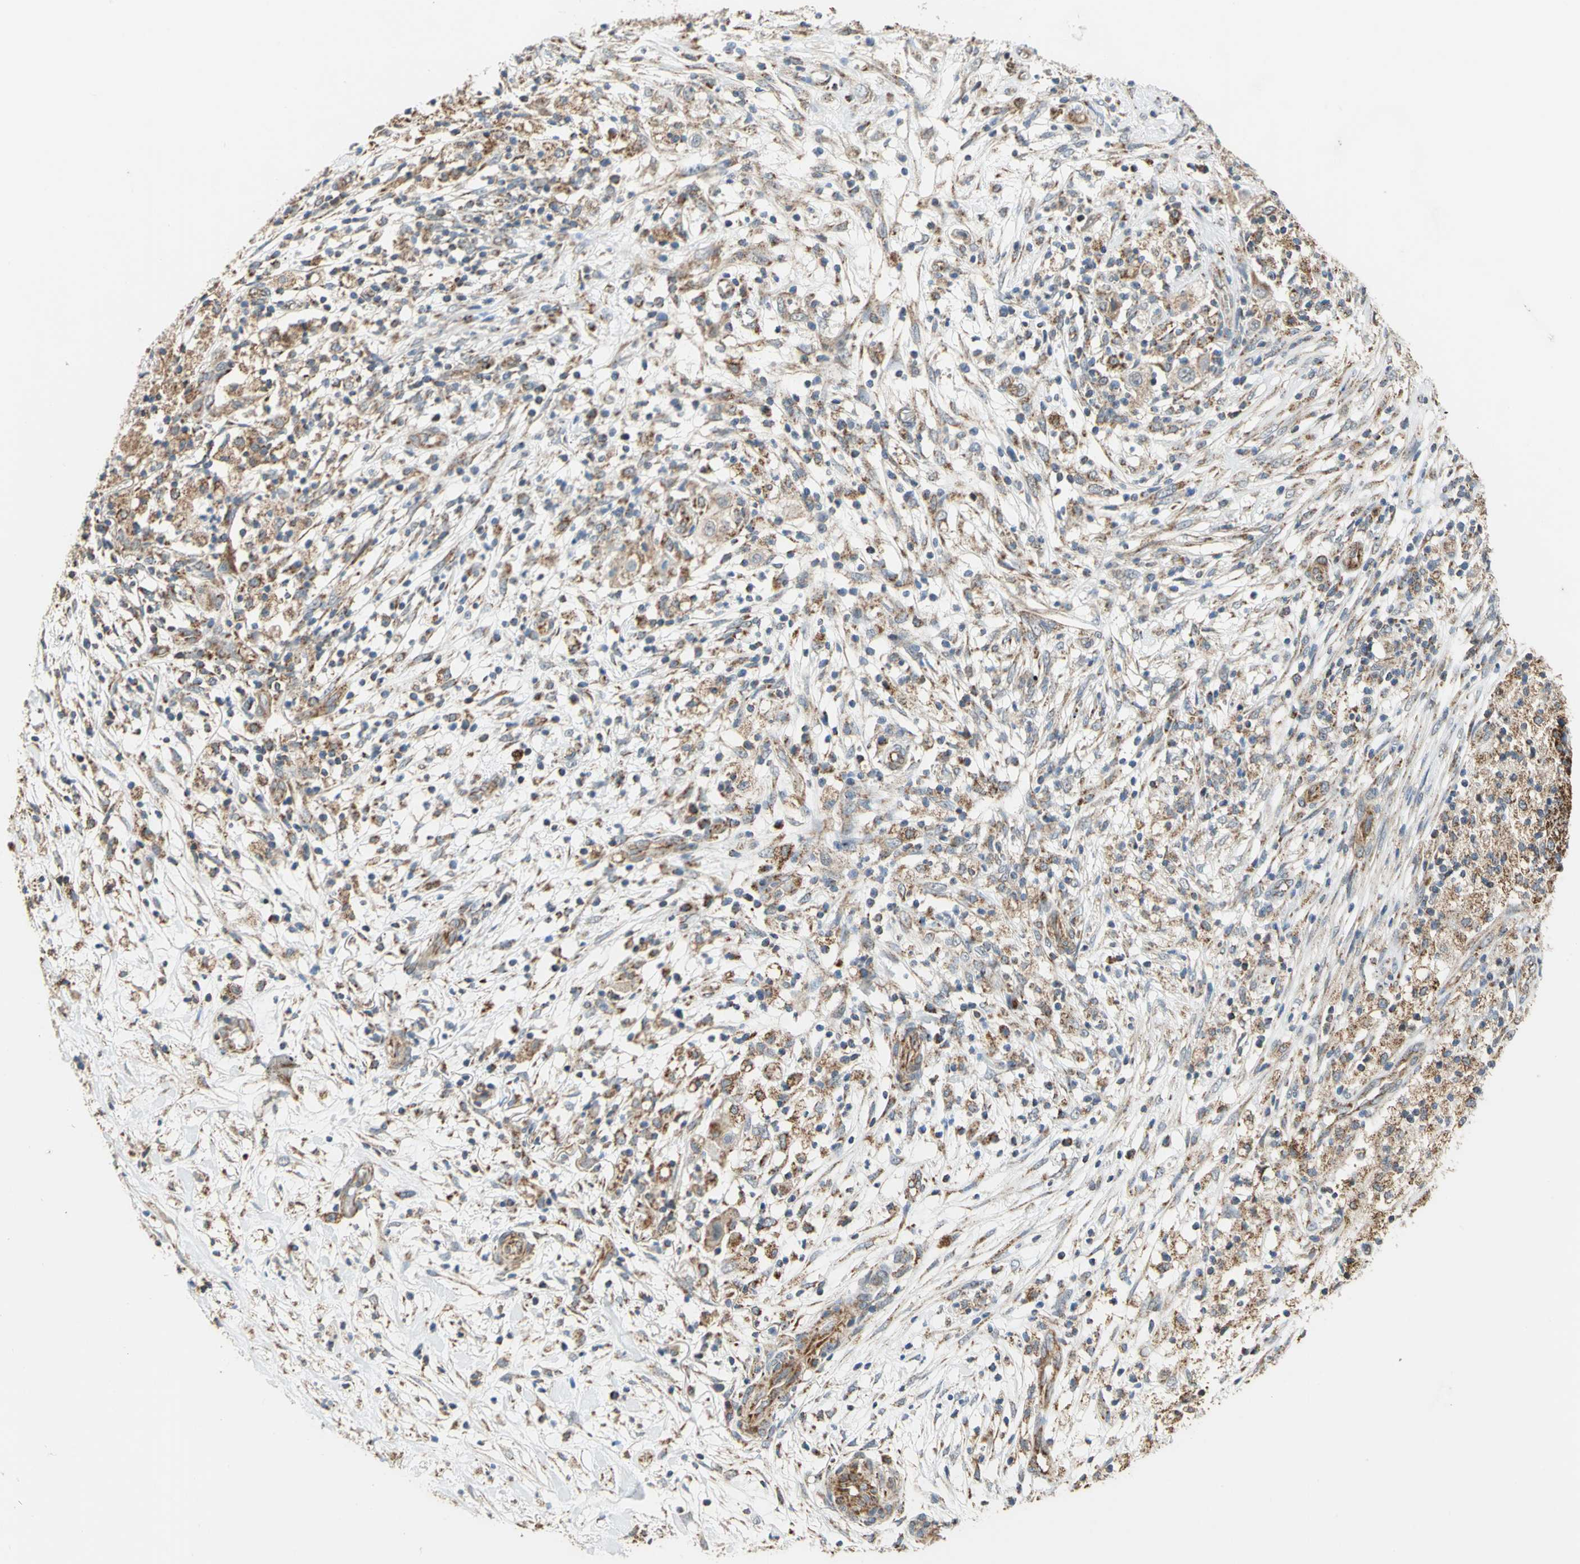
{"staining": {"intensity": "moderate", "quantity": ">75%", "location": "cytoplasmic/membranous"}, "tissue": "ovarian cancer", "cell_type": "Tumor cells", "image_type": "cancer", "snomed": [{"axis": "morphology", "description": "Carcinoma, endometroid"}, {"axis": "topography", "description": "Ovary"}], "caption": "IHC photomicrograph of neoplastic tissue: human endometroid carcinoma (ovarian) stained using immunohistochemistry (IHC) shows medium levels of moderate protein expression localized specifically in the cytoplasmic/membranous of tumor cells, appearing as a cytoplasmic/membranous brown color.", "gene": "MRPS22", "patient": {"sex": "female", "age": 42}}